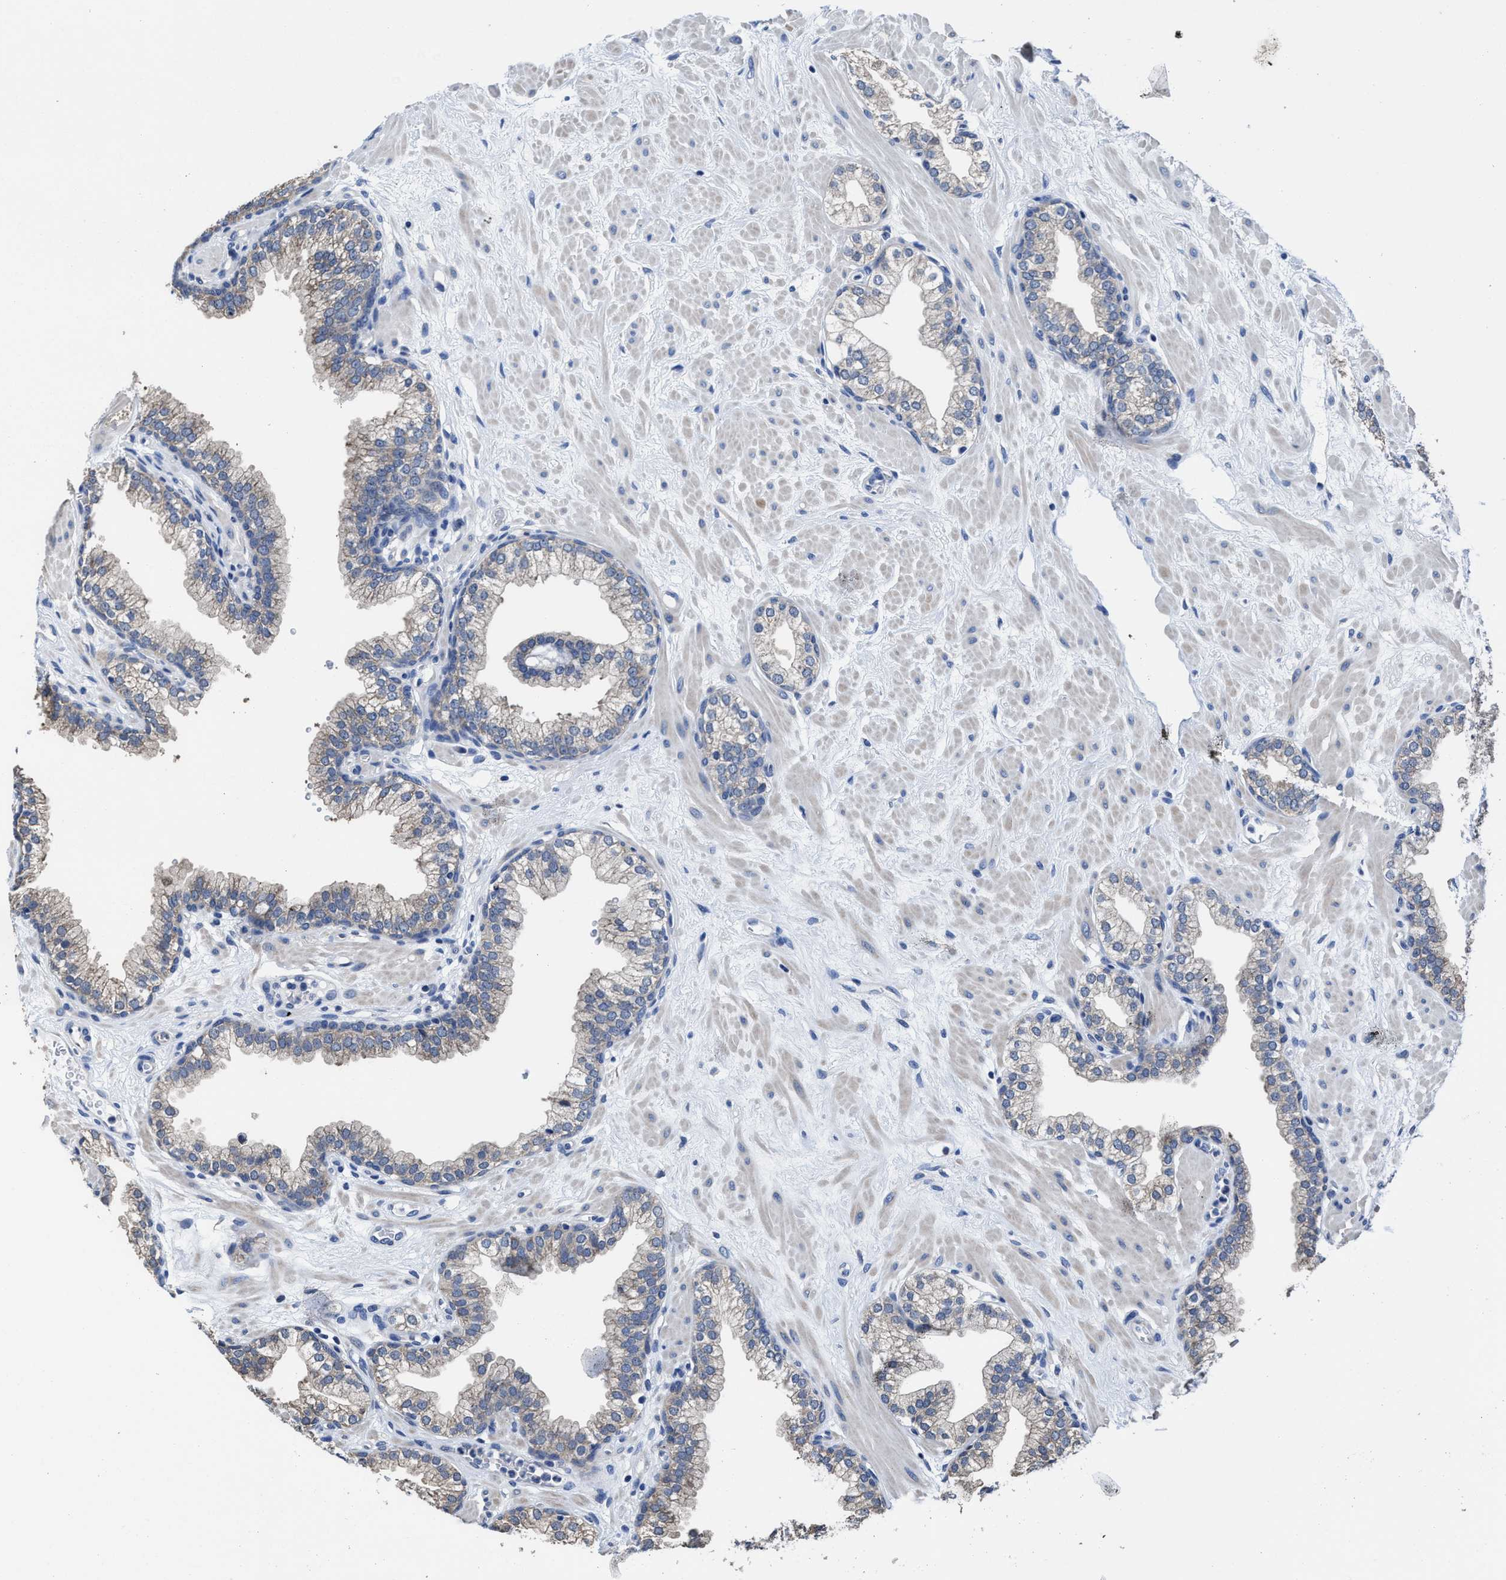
{"staining": {"intensity": "moderate", "quantity": "25%-75%", "location": "cytoplasmic/membranous"}, "tissue": "prostate", "cell_type": "Glandular cells", "image_type": "normal", "snomed": [{"axis": "morphology", "description": "Normal tissue, NOS"}, {"axis": "morphology", "description": "Urothelial carcinoma, Low grade"}, {"axis": "topography", "description": "Urinary bladder"}, {"axis": "topography", "description": "Prostate"}], "caption": "Immunohistochemical staining of benign prostate exhibits moderate cytoplasmic/membranous protein positivity in about 25%-75% of glandular cells. The protein of interest is shown in brown color, while the nuclei are stained blue.", "gene": "HOOK1", "patient": {"sex": "male", "age": 60}}